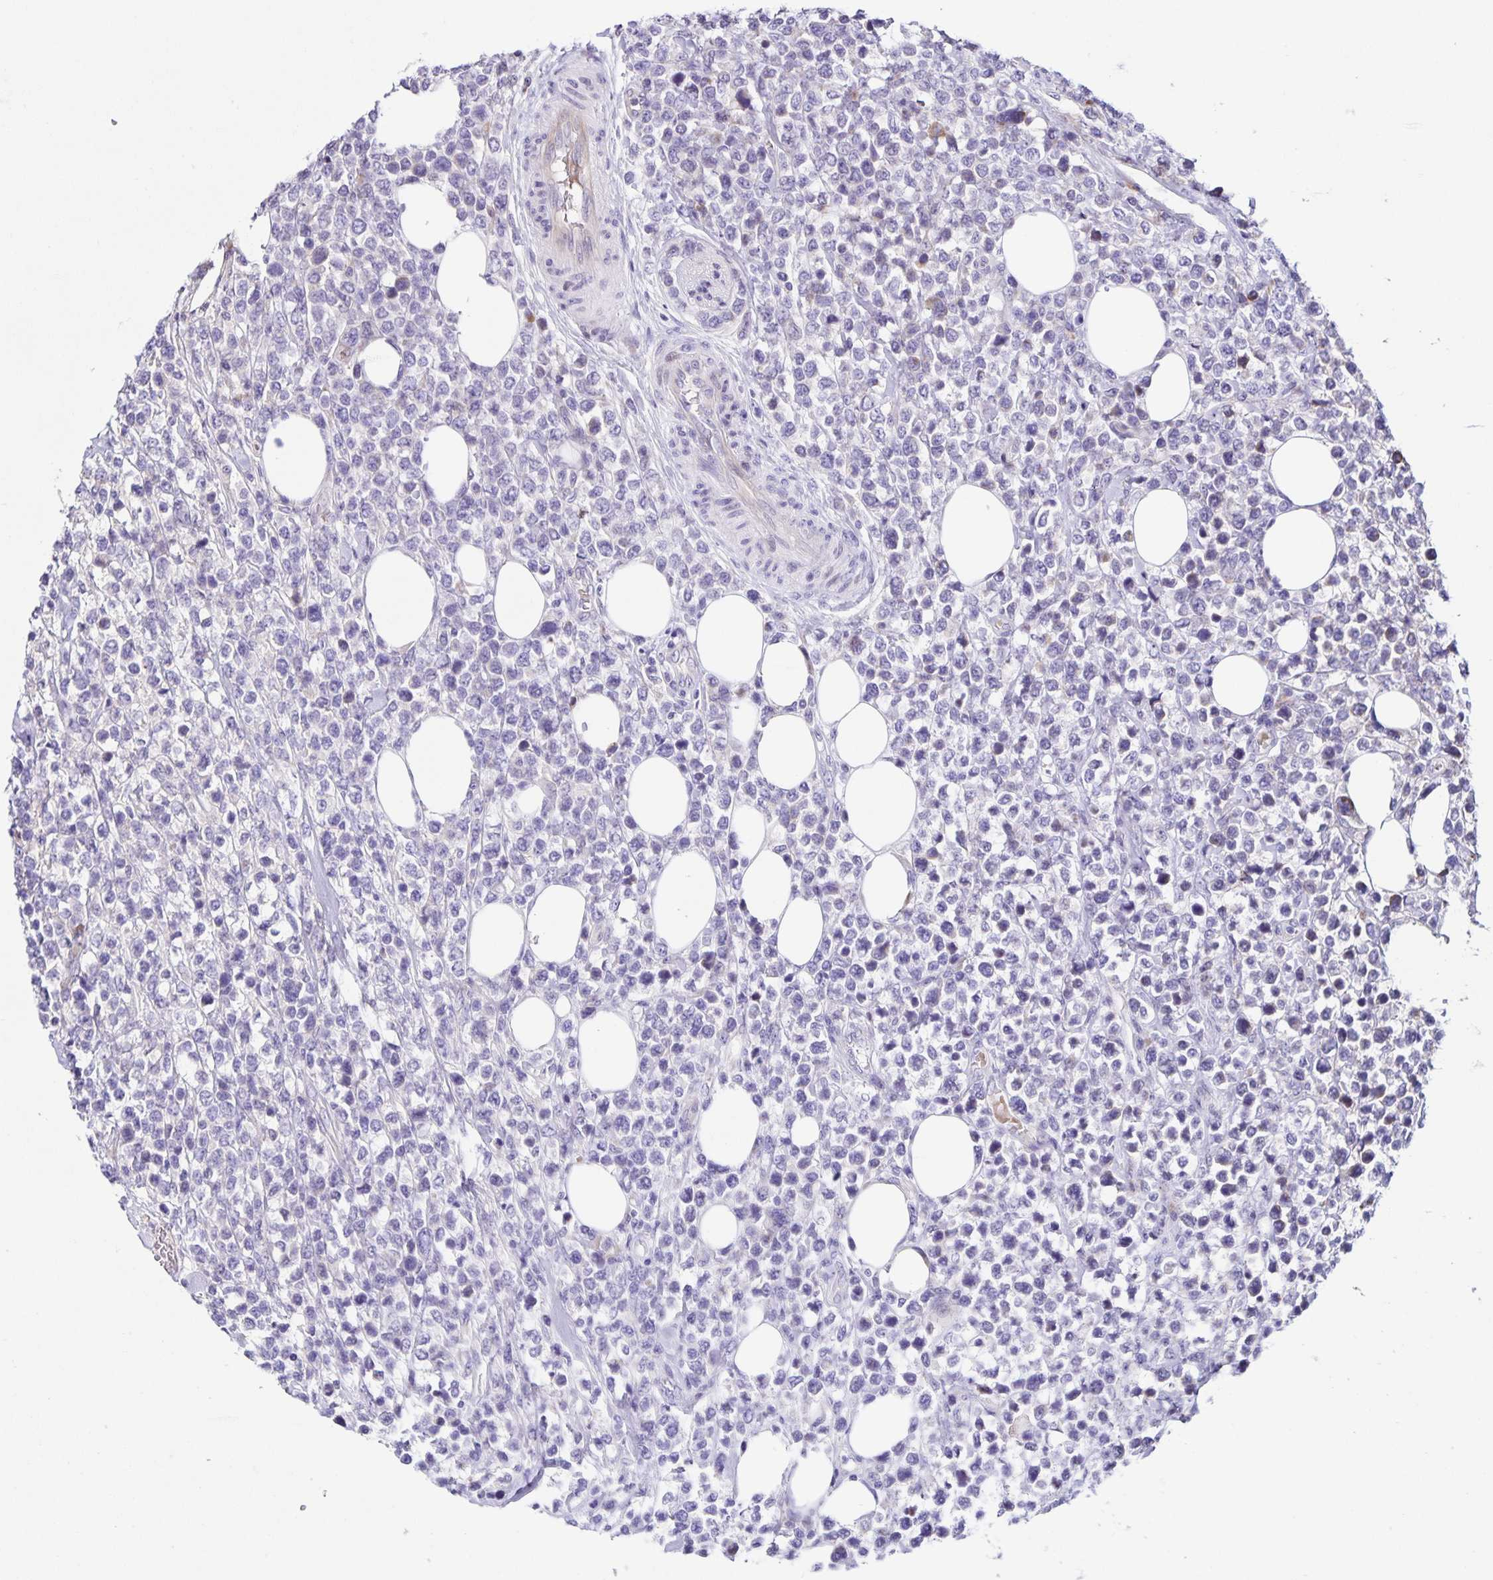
{"staining": {"intensity": "negative", "quantity": "none", "location": "none"}, "tissue": "lymphoma", "cell_type": "Tumor cells", "image_type": "cancer", "snomed": [{"axis": "morphology", "description": "Malignant lymphoma, non-Hodgkin's type, High grade"}, {"axis": "topography", "description": "Soft tissue"}], "caption": "Histopathology image shows no protein positivity in tumor cells of high-grade malignant lymphoma, non-Hodgkin's type tissue. (DAB immunohistochemistry with hematoxylin counter stain).", "gene": "RNFT2", "patient": {"sex": "female", "age": 56}}